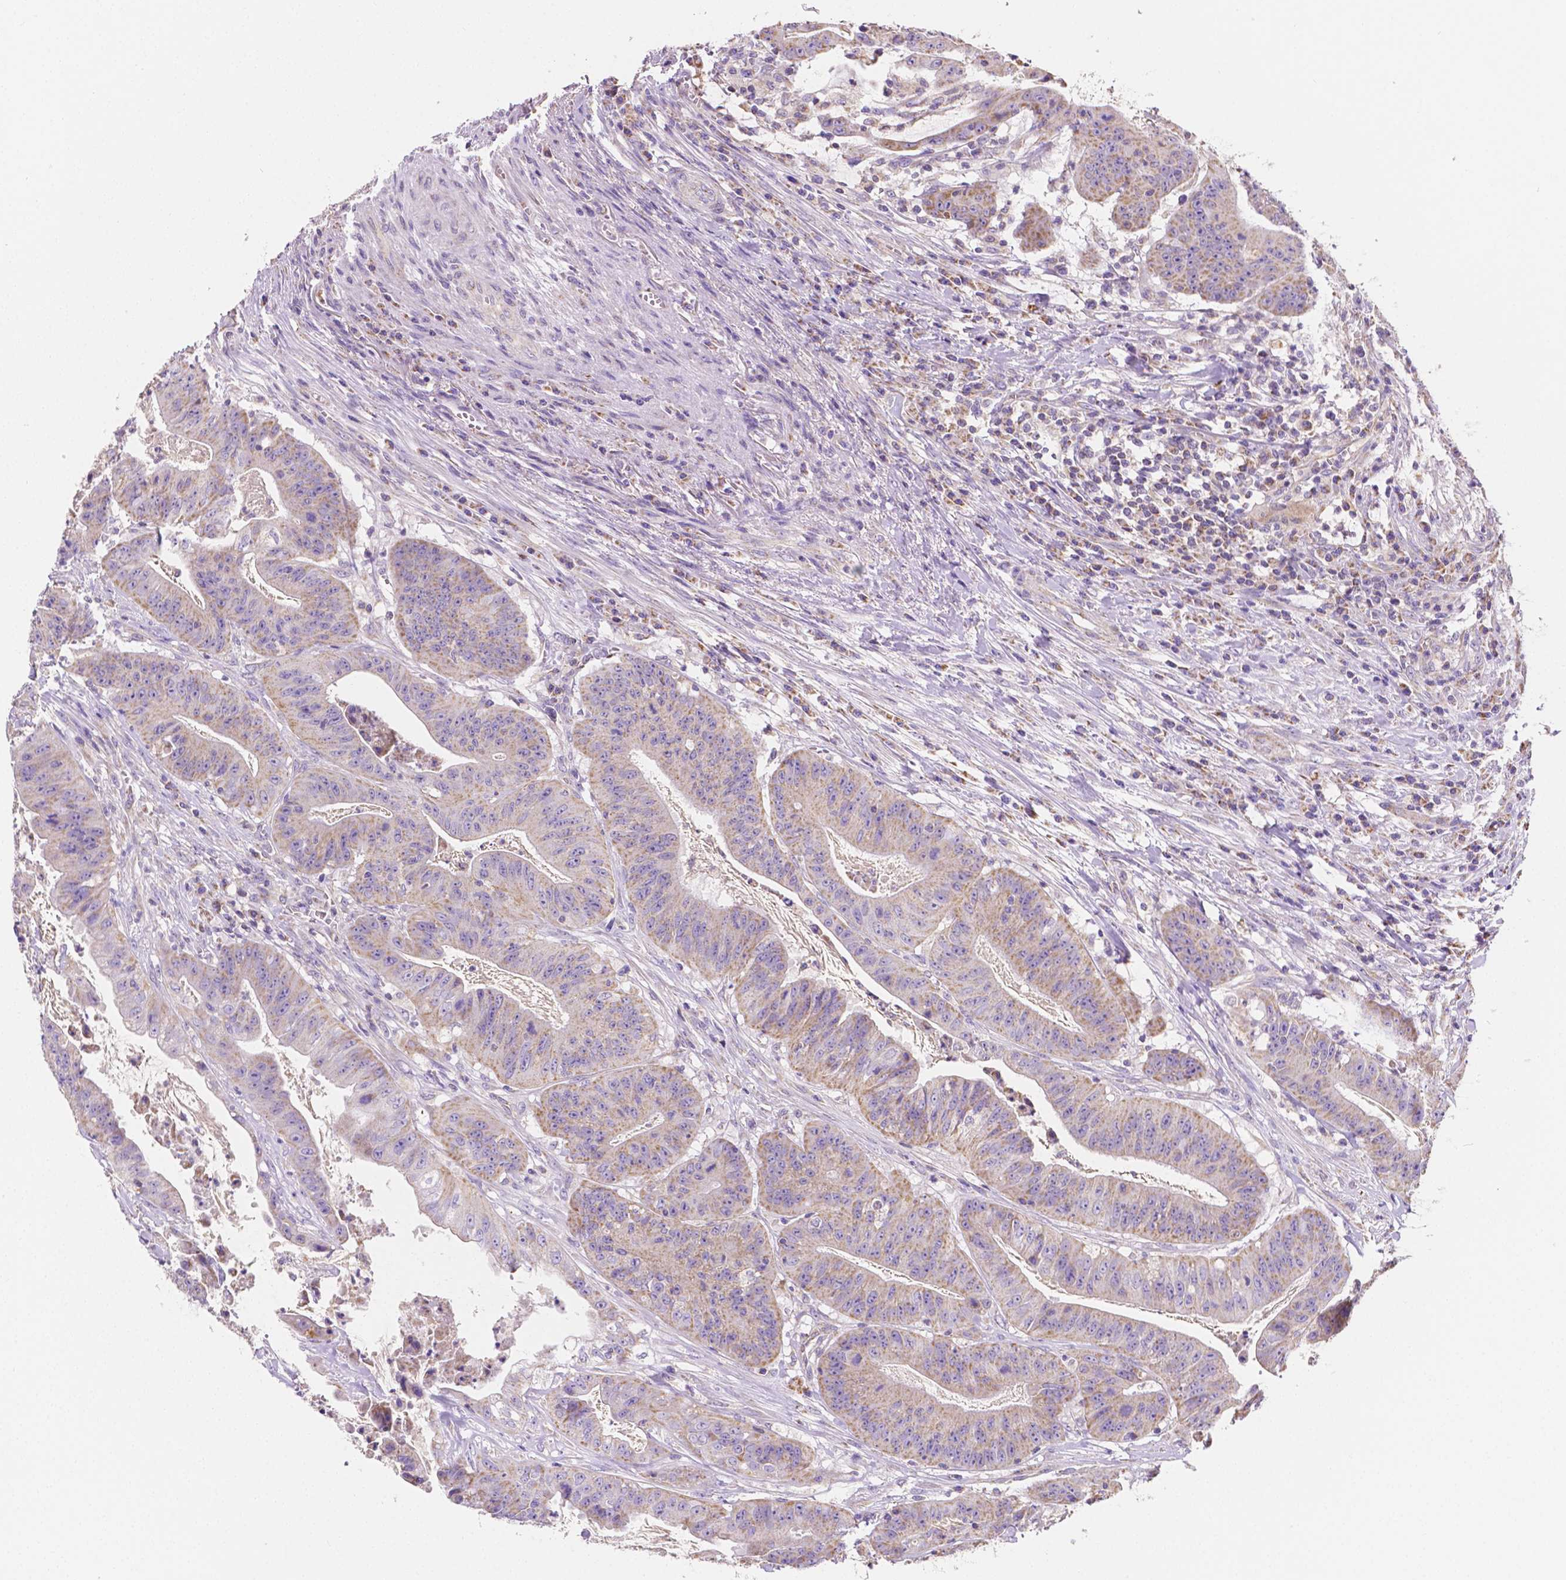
{"staining": {"intensity": "weak", "quantity": "25%-75%", "location": "cytoplasmic/membranous"}, "tissue": "colorectal cancer", "cell_type": "Tumor cells", "image_type": "cancer", "snomed": [{"axis": "morphology", "description": "Adenocarcinoma, NOS"}, {"axis": "topography", "description": "Colon"}], "caption": "Protein analysis of adenocarcinoma (colorectal) tissue demonstrates weak cytoplasmic/membranous staining in approximately 25%-75% of tumor cells.", "gene": "SGTB", "patient": {"sex": "male", "age": 33}}